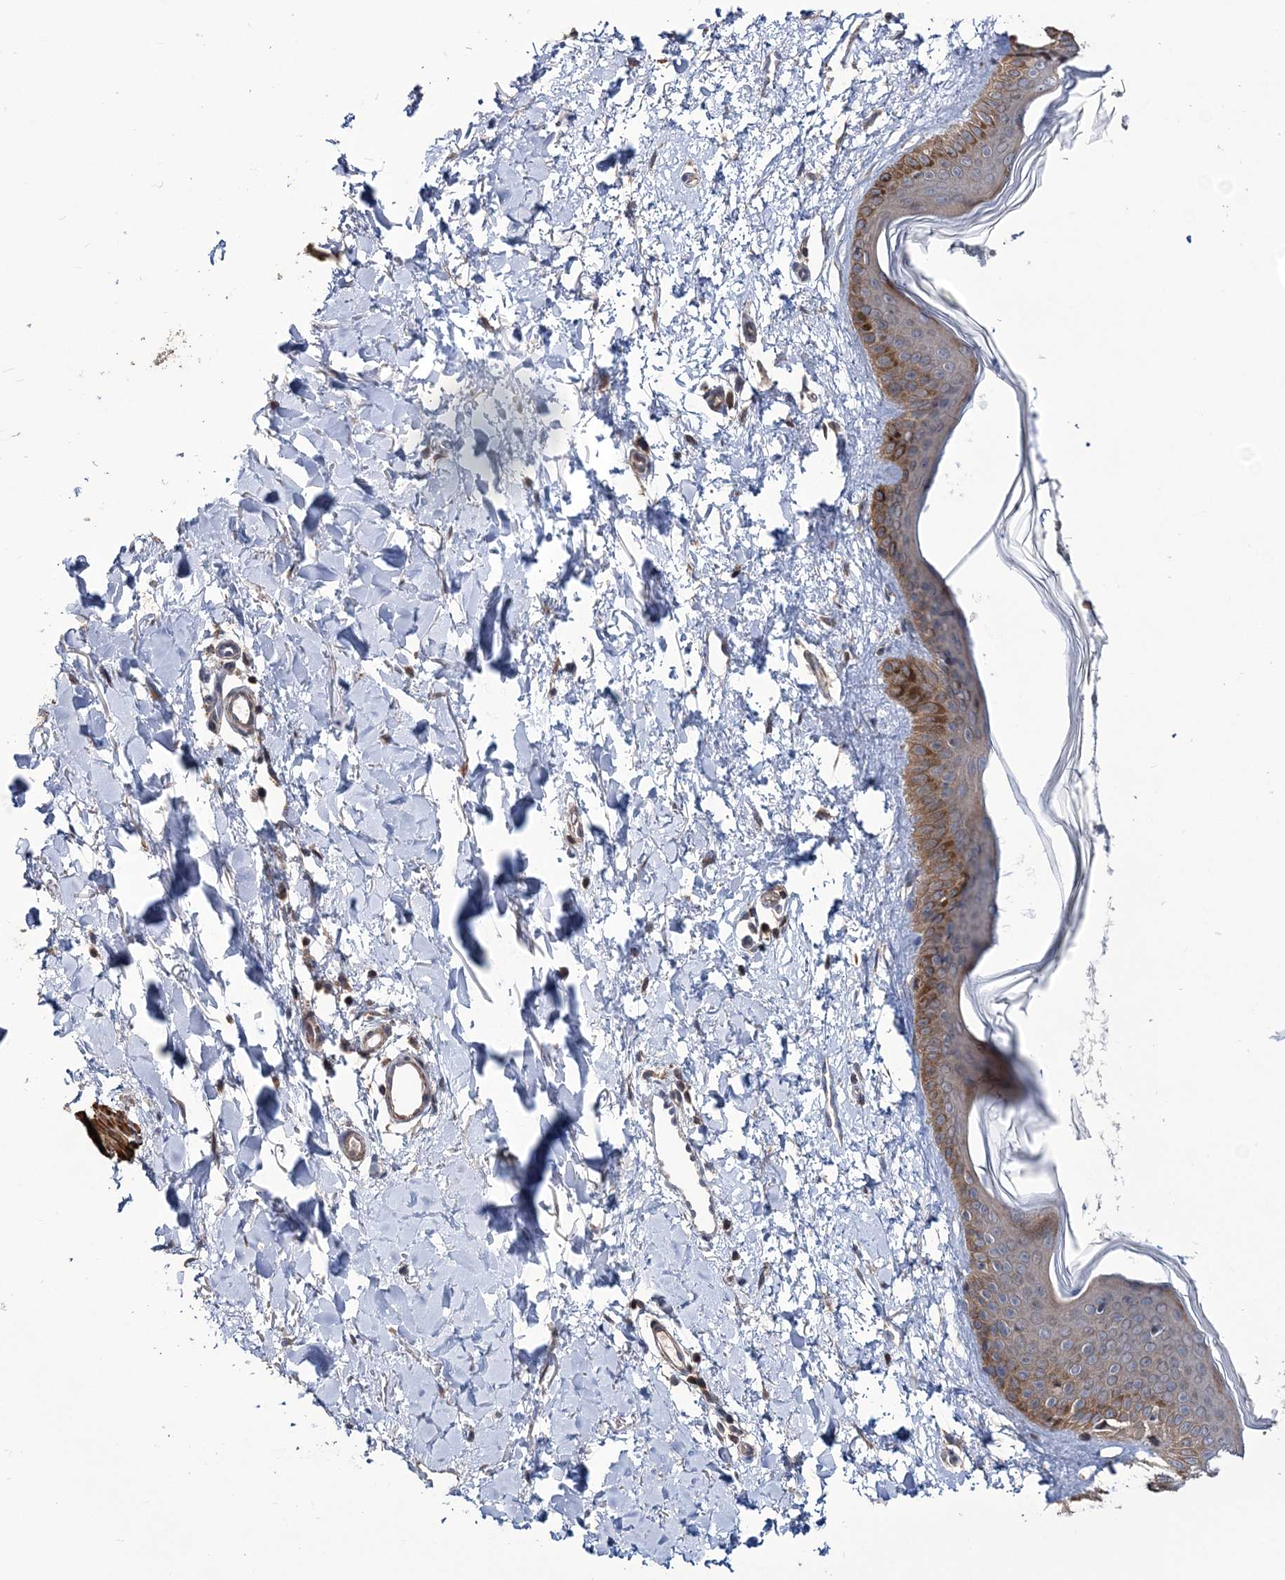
{"staining": {"intensity": "weak", "quantity": ">75%", "location": "cytoplasmic/membranous"}, "tissue": "skin", "cell_type": "Fibroblasts", "image_type": "normal", "snomed": [{"axis": "morphology", "description": "Normal tissue, NOS"}, {"axis": "topography", "description": "Skin"}], "caption": "A photomicrograph of skin stained for a protein displays weak cytoplasmic/membranous brown staining in fibroblasts. The staining was performed using DAB, with brown indicating positive protein expression. Nuclei are stained blue with hematoxylin.", "gene": "PPP2R2B", "patient": {"sex": "female", "age": 58}}